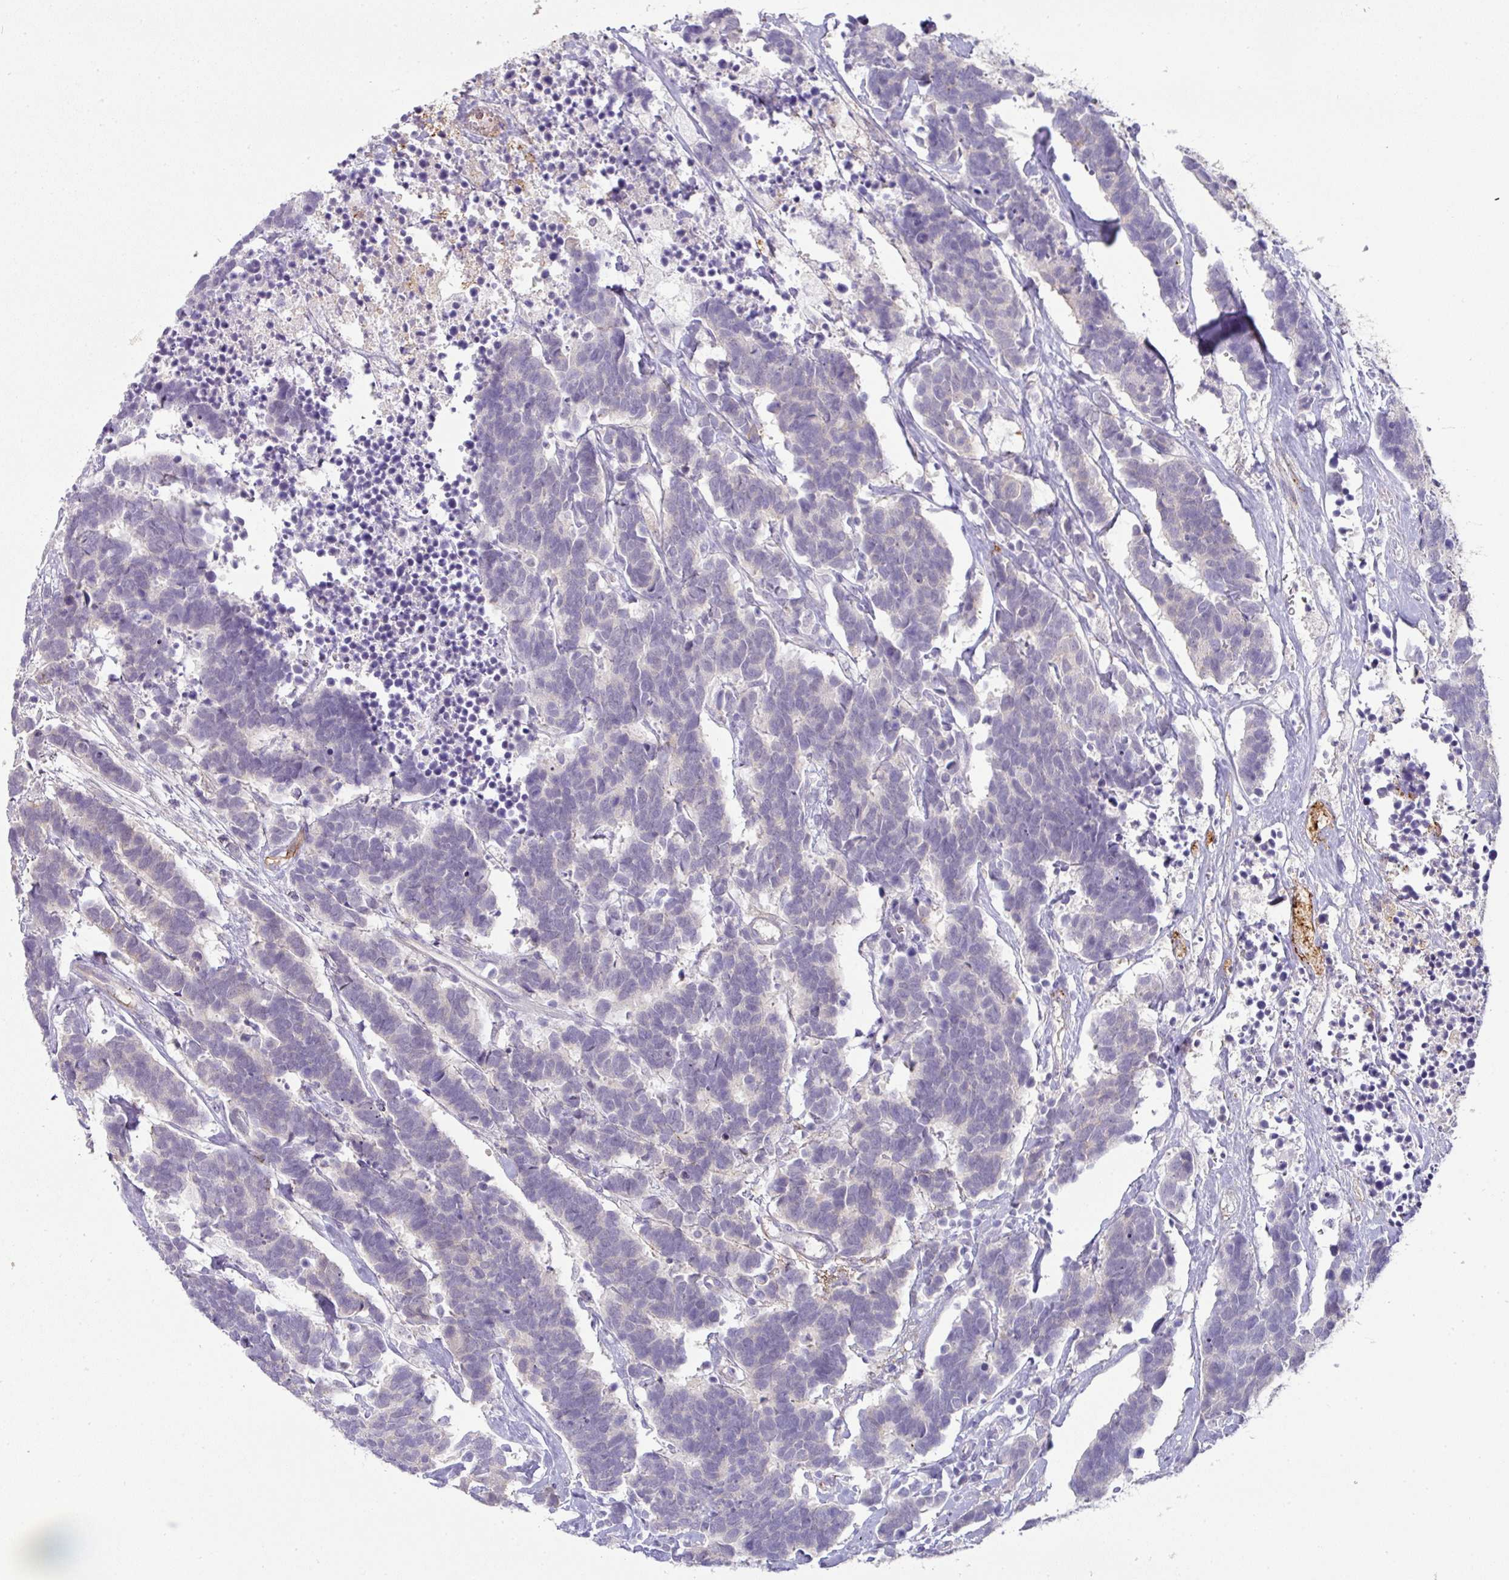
{"staining": {"intensity": "negative", "quantity": "none", "location": "none"}, "tissue": "carcinoid", "cell_type": "Tumor cells", "image_type": "cancer", "snomed": [{"axis": "morphology", "description": "Carcinoma, NOS"}, {"axis": "morphology", "description": "Carcinoid, malignant, NOS"}, {"axis": "topography", "description": "Urinary bladder"}], "caption": "There is no significant expression in tumor cells of carcinoid.", "gene": "FGF17", "patient": {"sex": "male", "age": 57}}